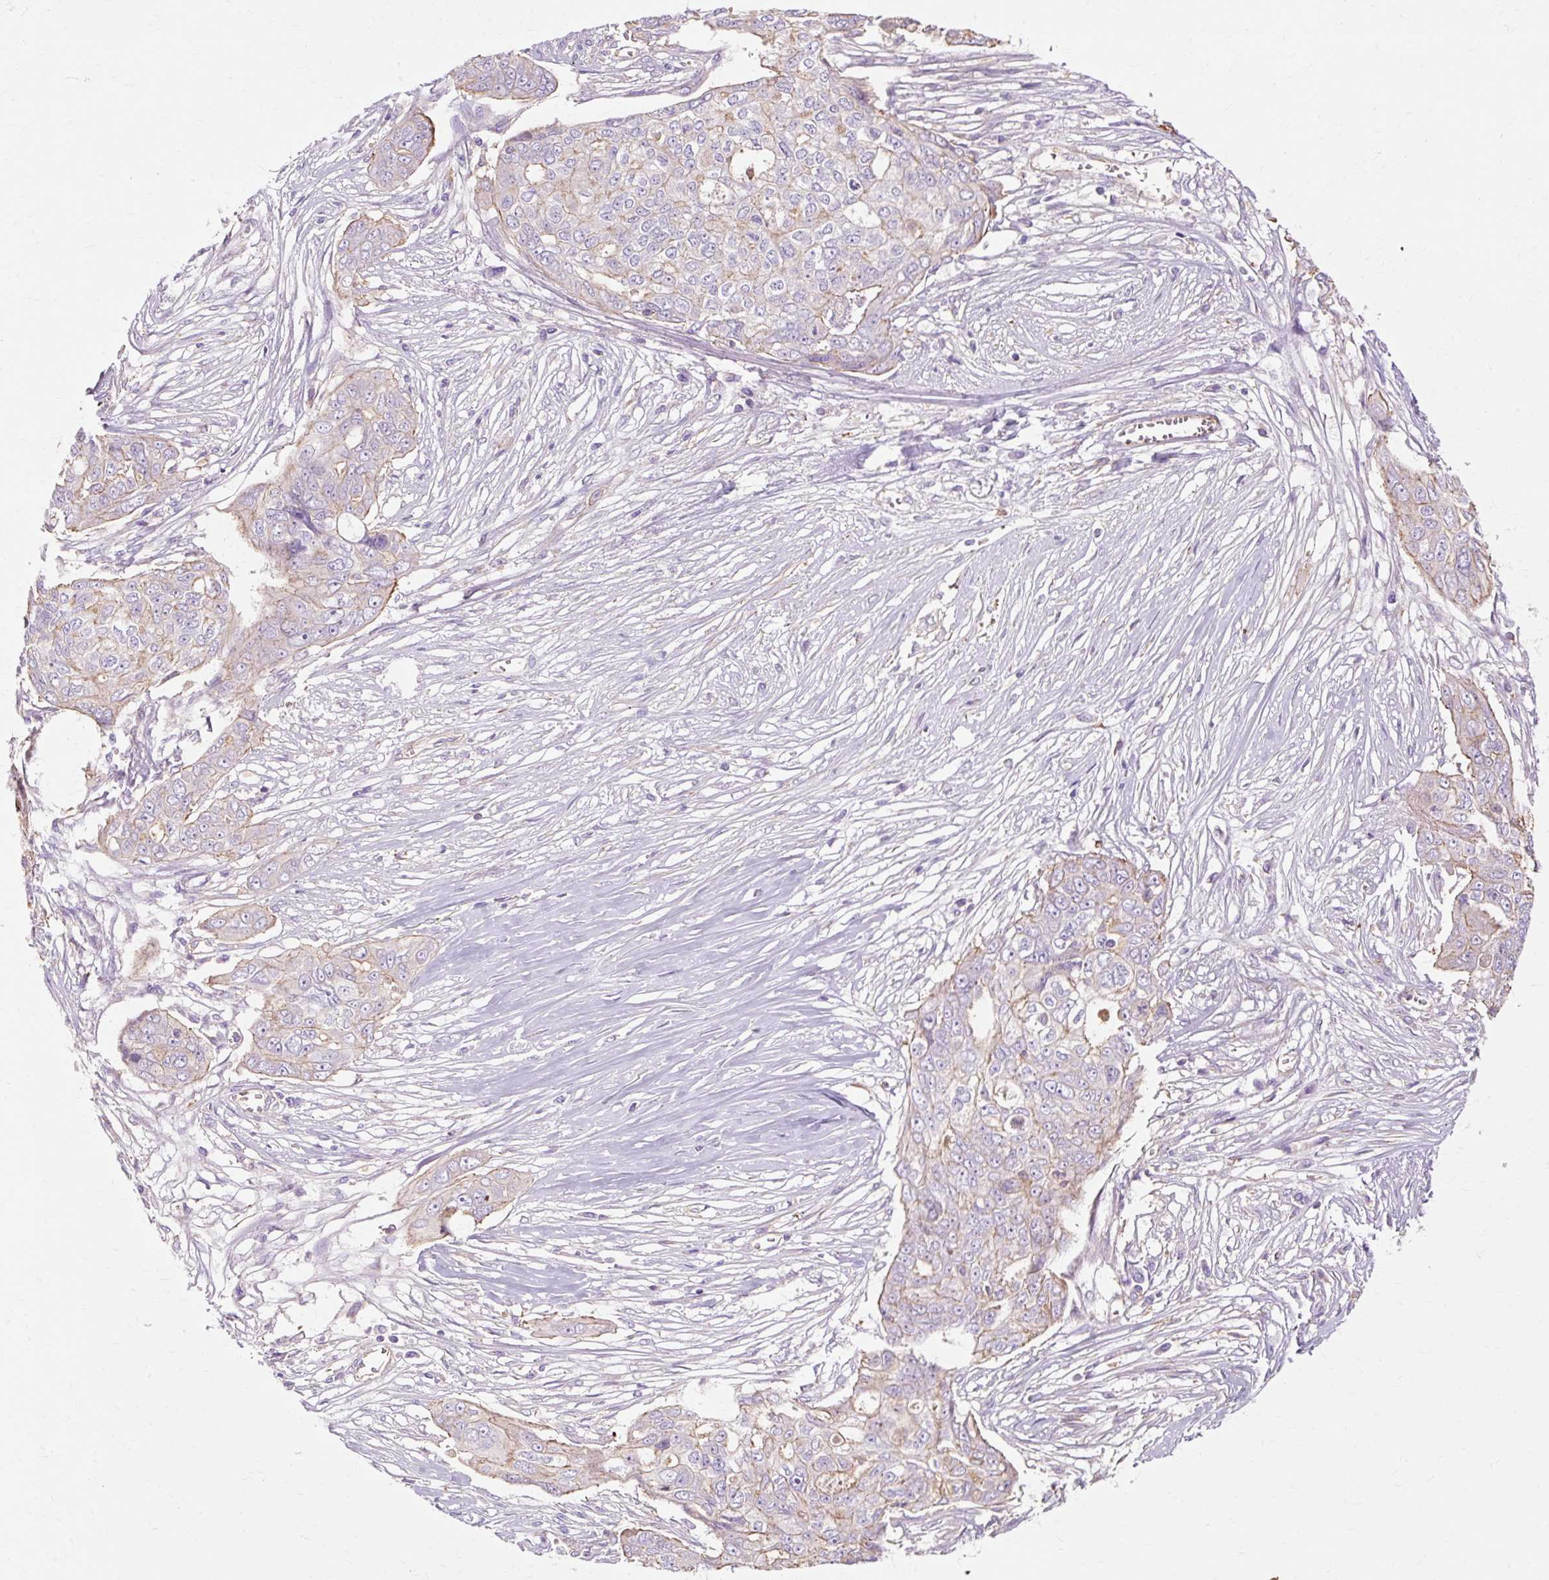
{"staining": {"intensity": "weak", "quantity": "<25%", "location": "cytoplasmic/membranous"}, "tissue": "ovarian cancer", "cell_type": "Tumor cells", "image_type": "cancer", "snomed": [{"axis": "morphology", "description": "Carcinoma, endometroid"}, {"axis": "topography", "description": "Ovary"}], "caption": "Immunohistochemistry of human ovarian endometroid carcinoma demonstrates no positivity in tumor cells.", "gene": "TBC1D2B", "patient": {"sex": "female", "age": 70}}